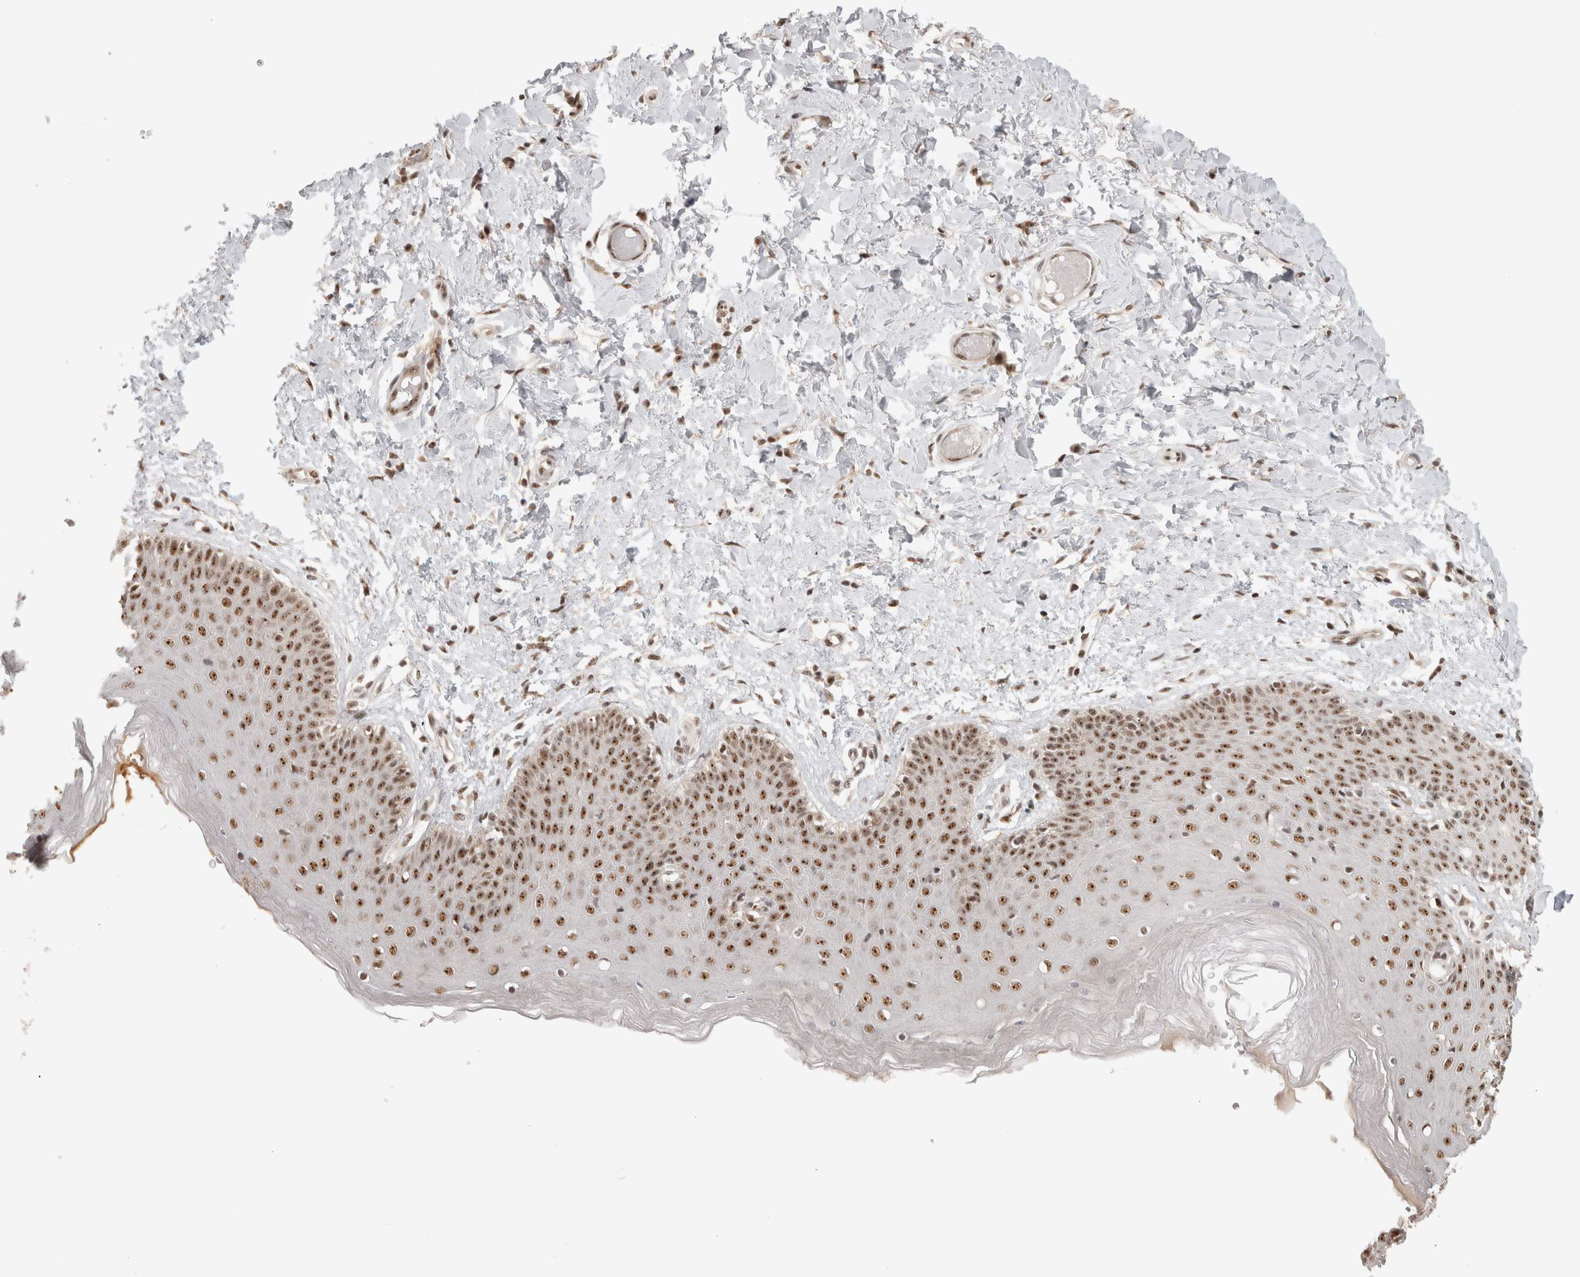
{"staining": {"intensity": "strong", "quantity": ">75%", "location": "nuclear"}, "tissue": "skin", "cell_type": "Epidermal cells", "image_type": "normal", "snomed": [{"axis": "morphology", "description": "Normal tissue, NOS"}, {"axis": "topography", "description": "Vulva"}], "caption": "Human skin stained with a brown dye demonstrates strong nuclear positive expression in about >75% of epidermal cells.", "gene": "EBNA1BP2", "patient": {"sex": "female", "age": 66}}